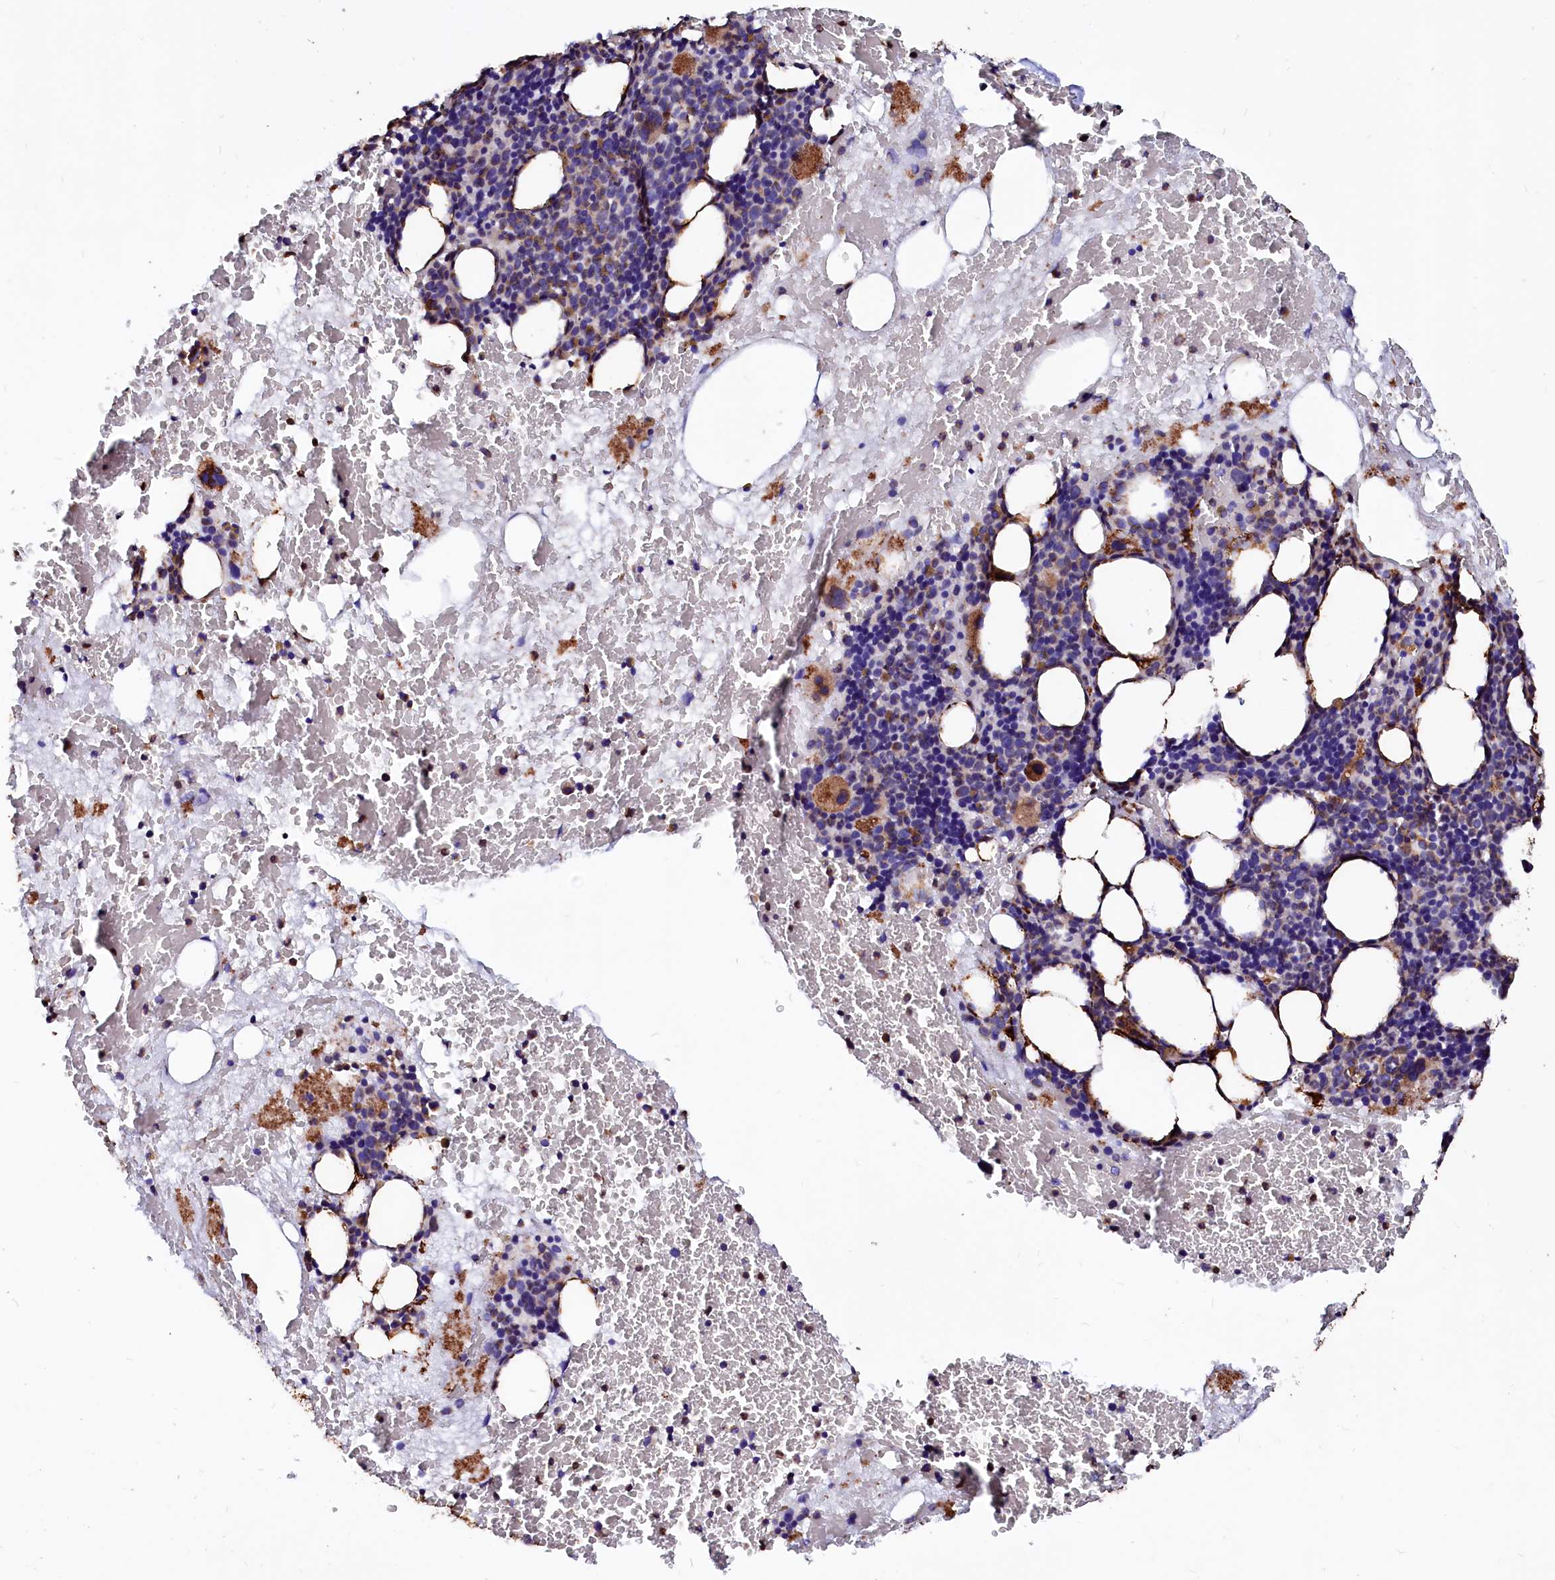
{"staining": {"intensity": "strong", "quantity": "<25%", "location": "cytoplasmic/membranous"}, "tissue": "bone marrow", "cell_type": "Hematopoietic cells", "image_type": "normal", "snomed": [{"axis": "morphology", "description": "Normal tissue, NOS"}, {"axis": "topography", "description": "Bone marrow"}], "caption": "IHC photomicrograph of unremarkable bone marrow stained for a protein (brown), which demonstrates medium levels of strong cytoplasmic/membranous staining in about <25% of hematopoietic cells.", "gene": "MAOB", "patient": {"sex": "male", "age": 89}}